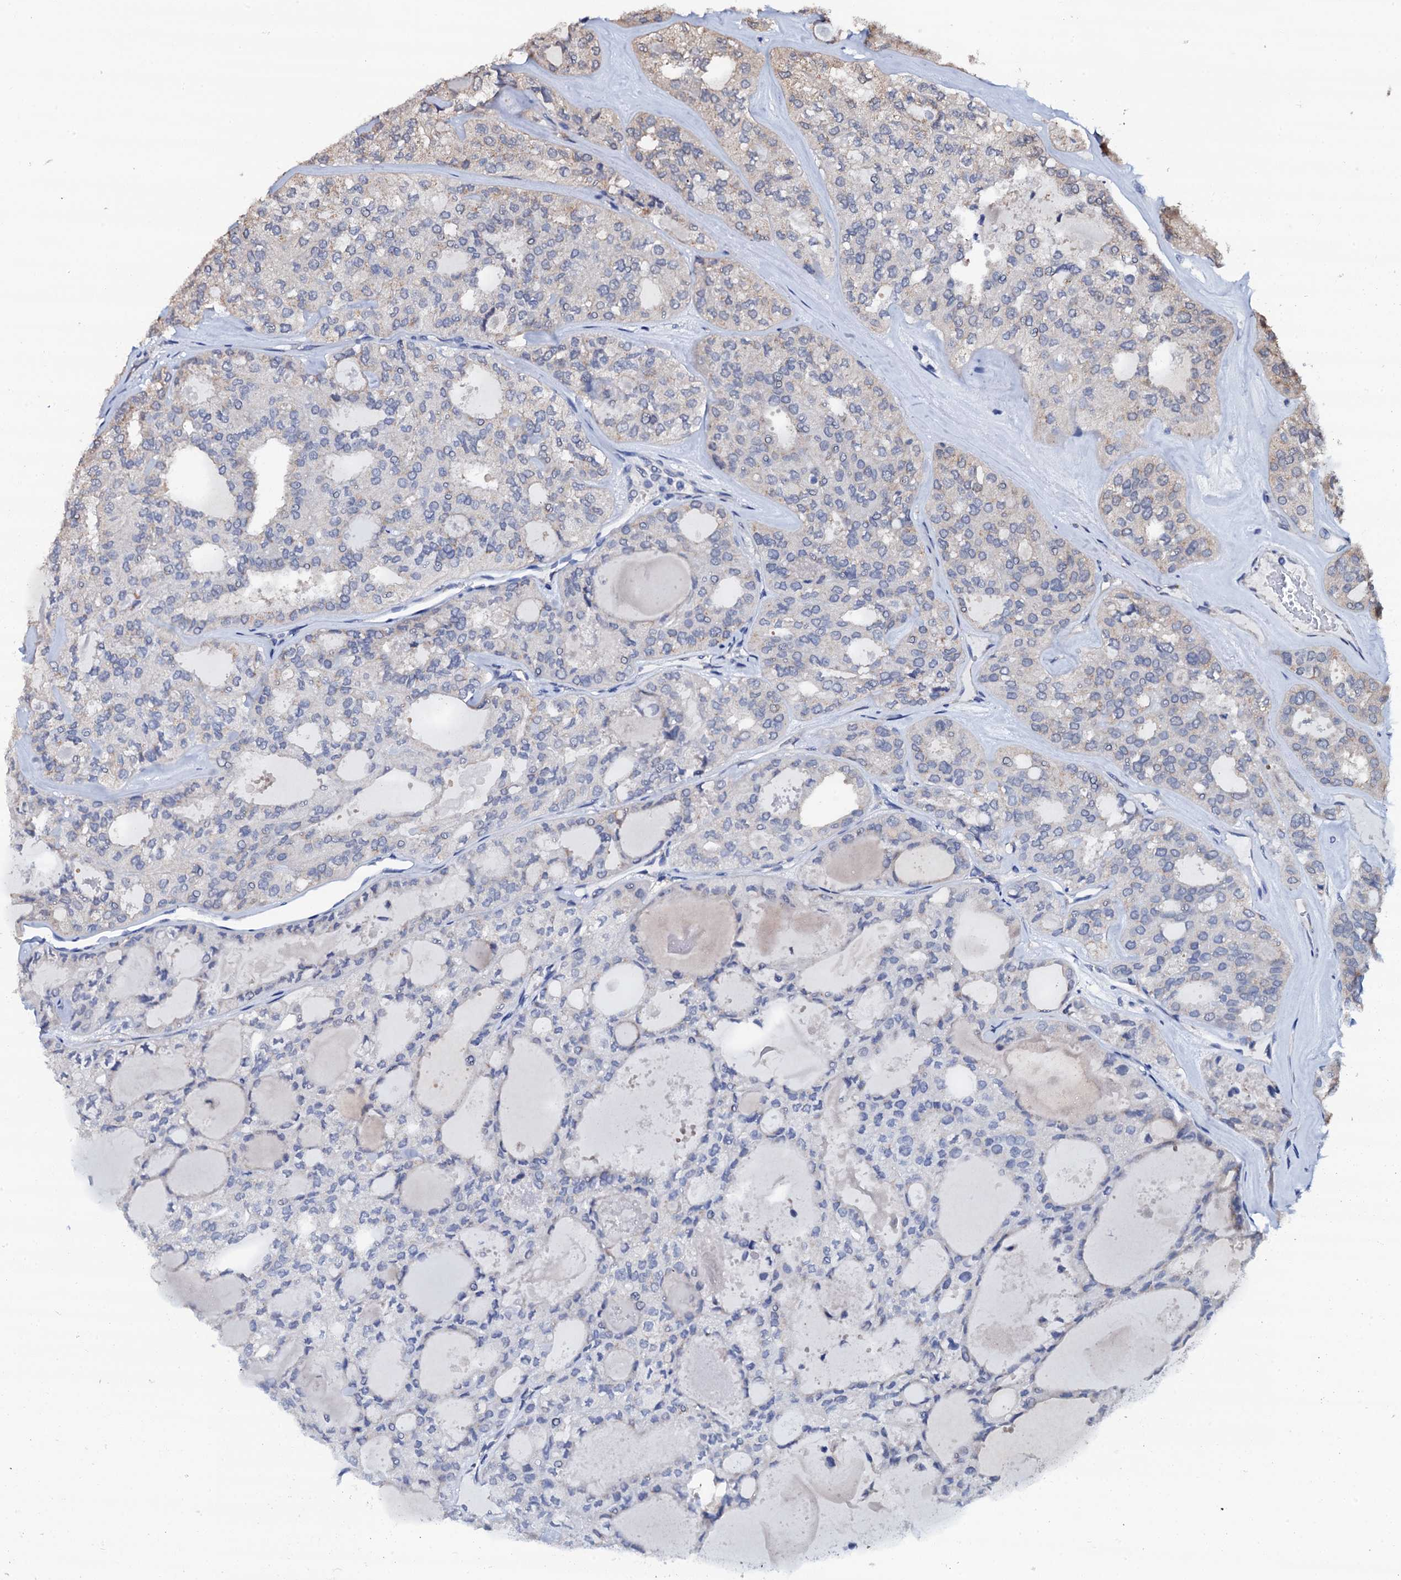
{"staining": {"intensity": "weak", "quantity": "<25%", "location": "cytoplasmic/membranous"}, "tissue": "thyroid cancer", "cell_type": "Tumor cells", "image_type": "cancer", "snomed": [{"axis": "morphology", "description": "Follicular adenoma carcinoma, NOS"}, {"axis": "topography", "description": "Thyroid gland"}], "caption": "An immunohistochemistry (IHC) image of thyroid follicular adenoma carcinoma is shown. There is no staining in tumor cells of thyroid follicular adenoma carcinoma.", "gene": "AKAP3", "patient": {"sex": "male", "age": 75}}